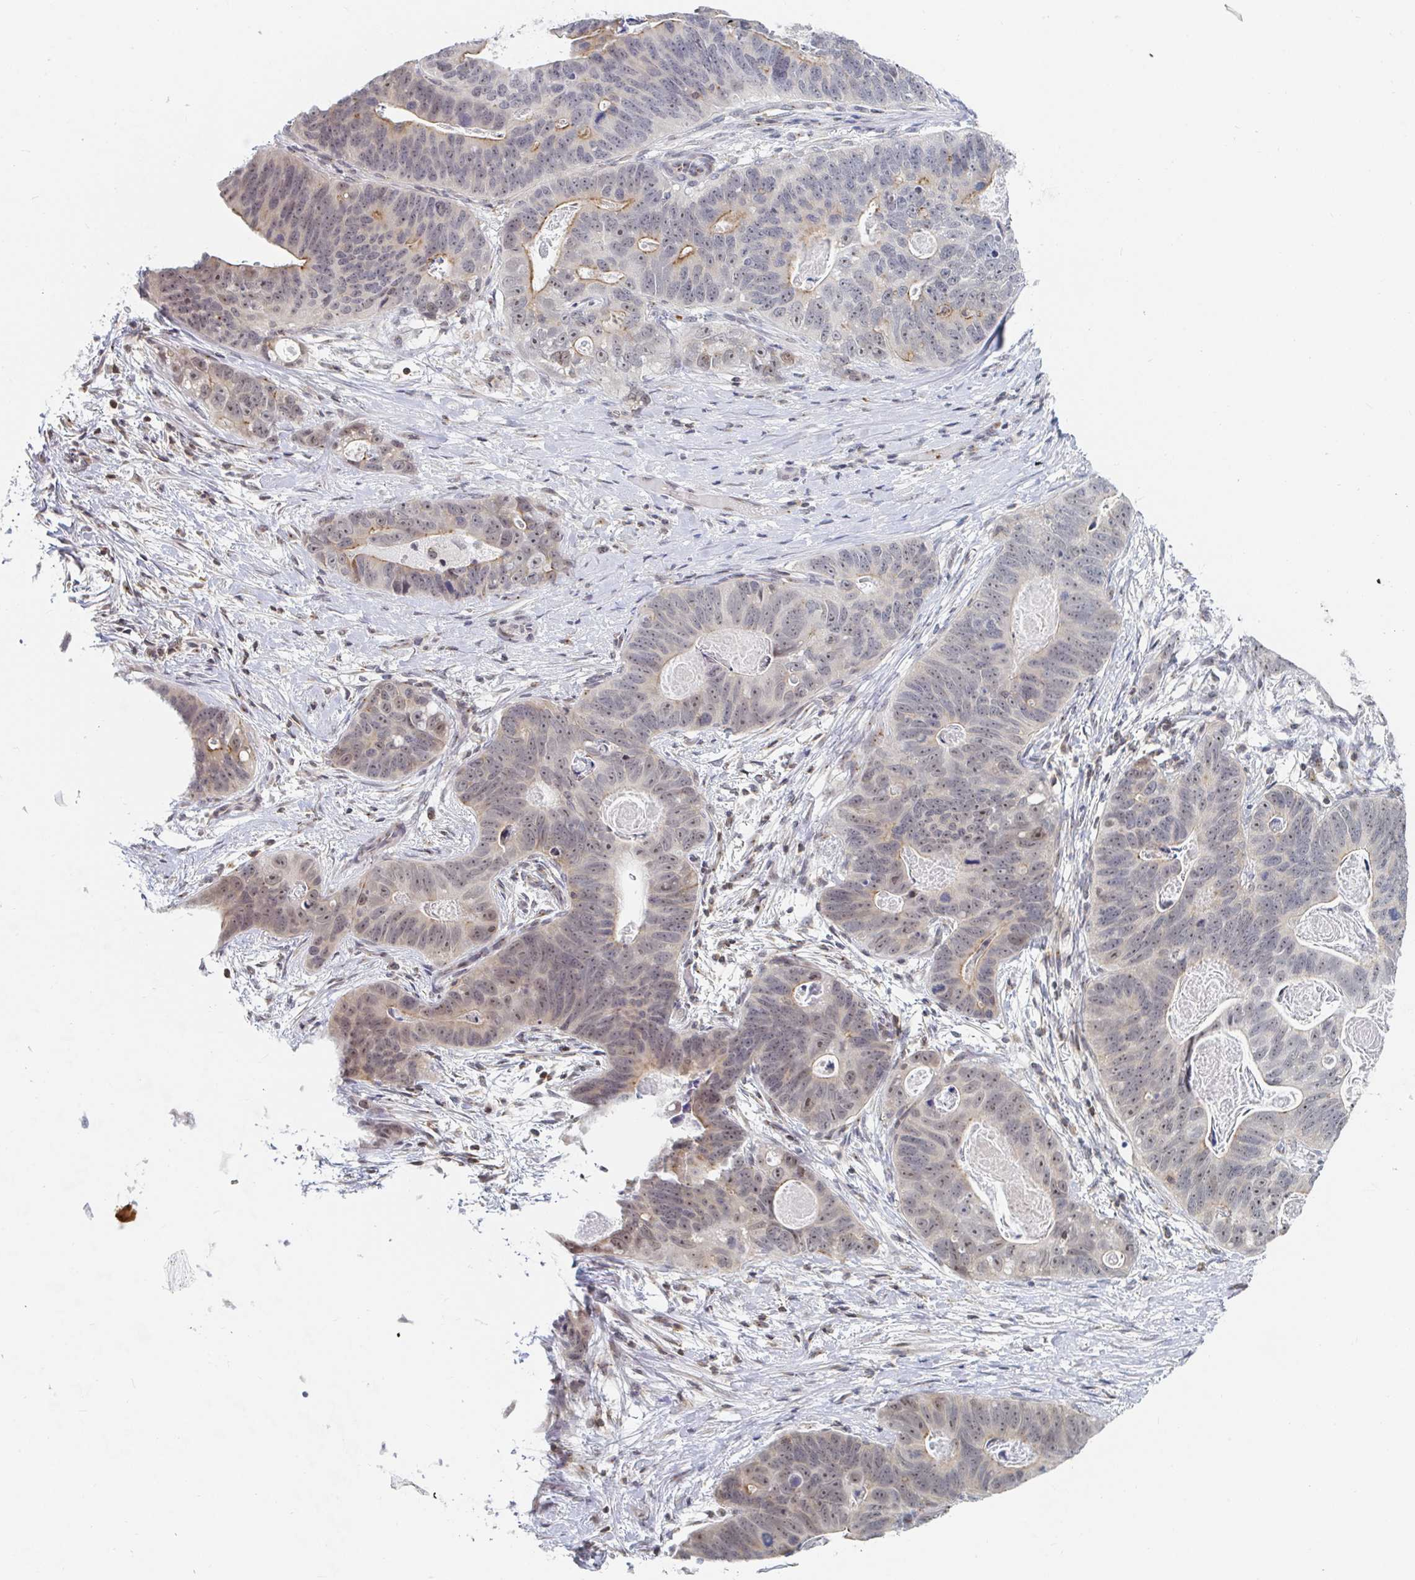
{"staining": {"intensity": "weak", "quantity": "25%-75%", "location": "cytoplasmic/membranous,nuclear"}, "tissue": "stomach cancer", "cell_type": "Tumor cells", "image_type": "cancer", "snomed": [{"axis": "morphology", "description": "Normal tissue, NOS"}, {"axis": "morphology", "description": "Adenocarcinoma, NOS"}, {"axis": "topography", "description": "Stomach"}], "caption": "Immunohistochemistry (DAB) staining of human stomach cancer (adenocarcinoma) reveals weak cytoplasmic/membranous and nuclear protein positivity in approximately 25%-75% of tumor cells. (DAB = brown stain, brightfield microscopy at high magnification).", "gene": "CHD2", "patient": {"sex": "female", "age": 89}}